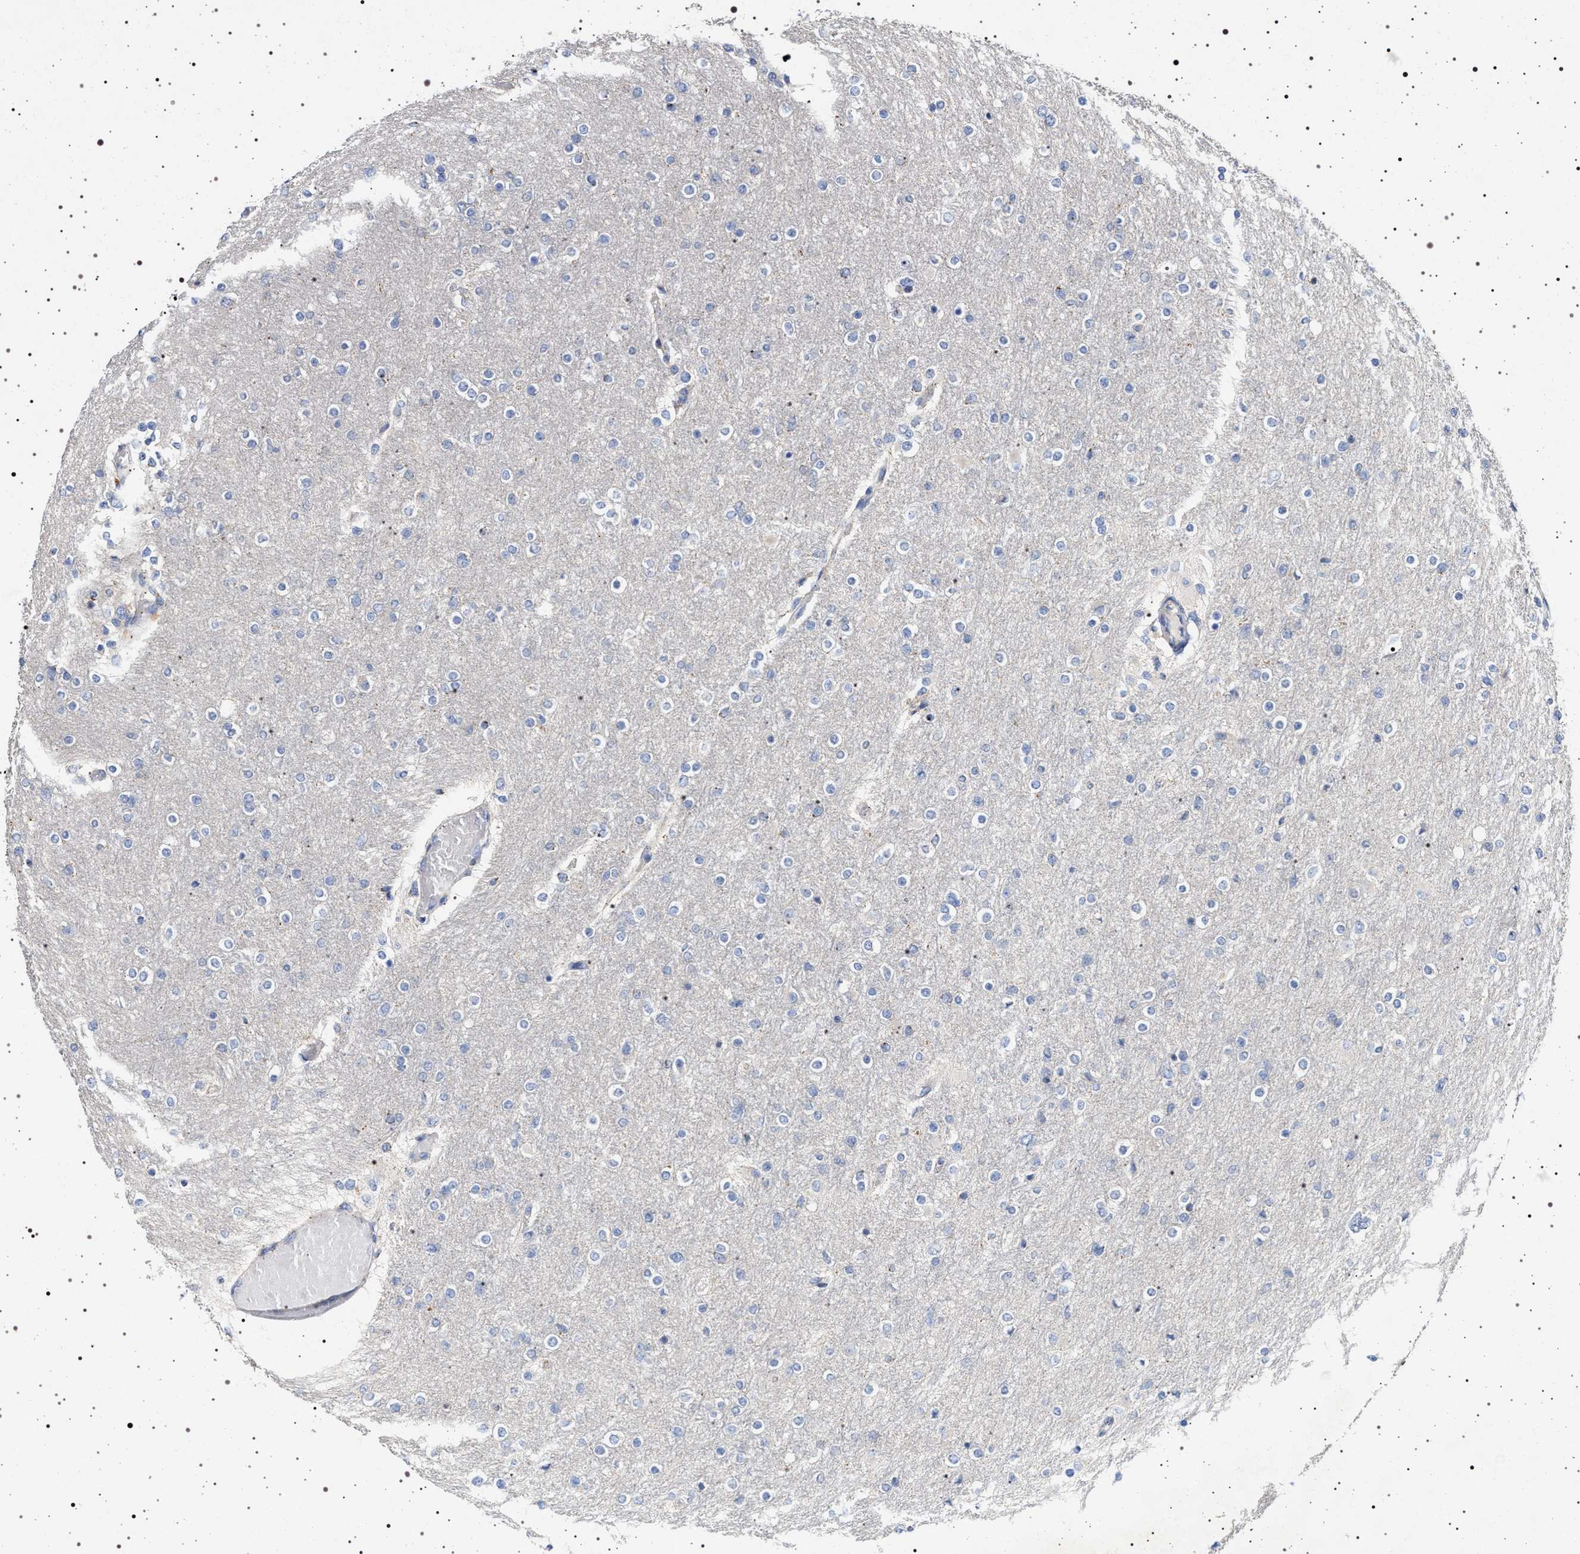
{"staining": {"intensity": "negative", "quantity": "none", "location": "none"}, "tissue": "glioma", "cell_type": "Tumor cells", "image_type": "cancer", "snomed": [{"axis": "morphology", "description": "Glioma, malignant, High grade"}, {"axis": "topography", "description": "Cerebral cortex"}], "caption": "This is an IHC micrograph of human glioma. There is no expression in tumor cells.", "gene": "NAALADL2", "patient": {"sex": "female", "age": 36}}